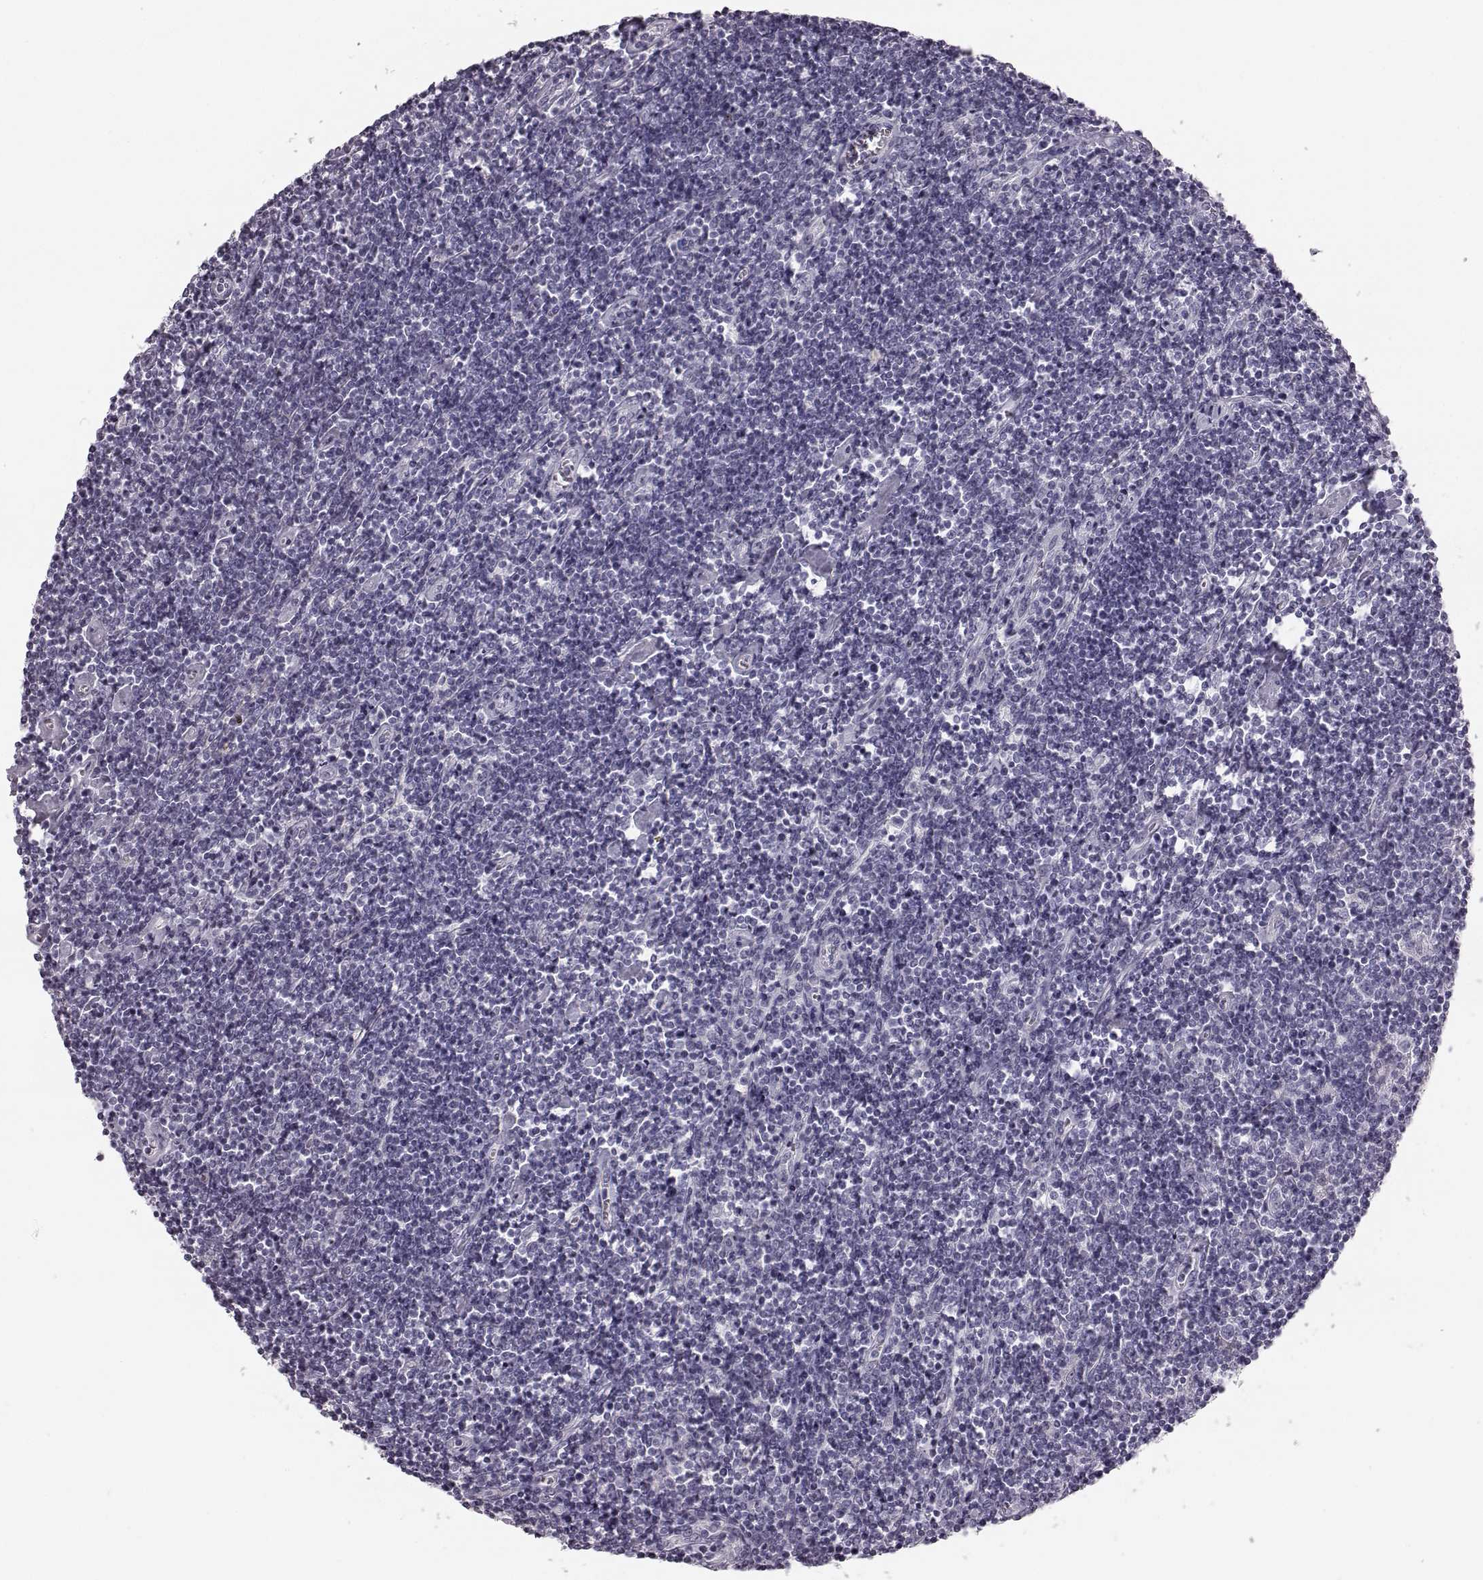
{"staining": {"intensity": "negative", "quantity": "none", "location": "none"}, "tissue": "lymphoma", "cell_type": "Tumor cells", "image_type": "cancer", "snomed": [{"axis": "morphology", "description": "Hodgkin's disease, NOS"}, {"axis": "topography", "description": "Lymph node"}], "caption": "High power microscopy photomicrograph of an IHC micrograph of Hodgkin's disease, revealing no significant staining in tumor cells.", "gene": "ZNF433", "patient": {"sex": "male", "age": 40}}